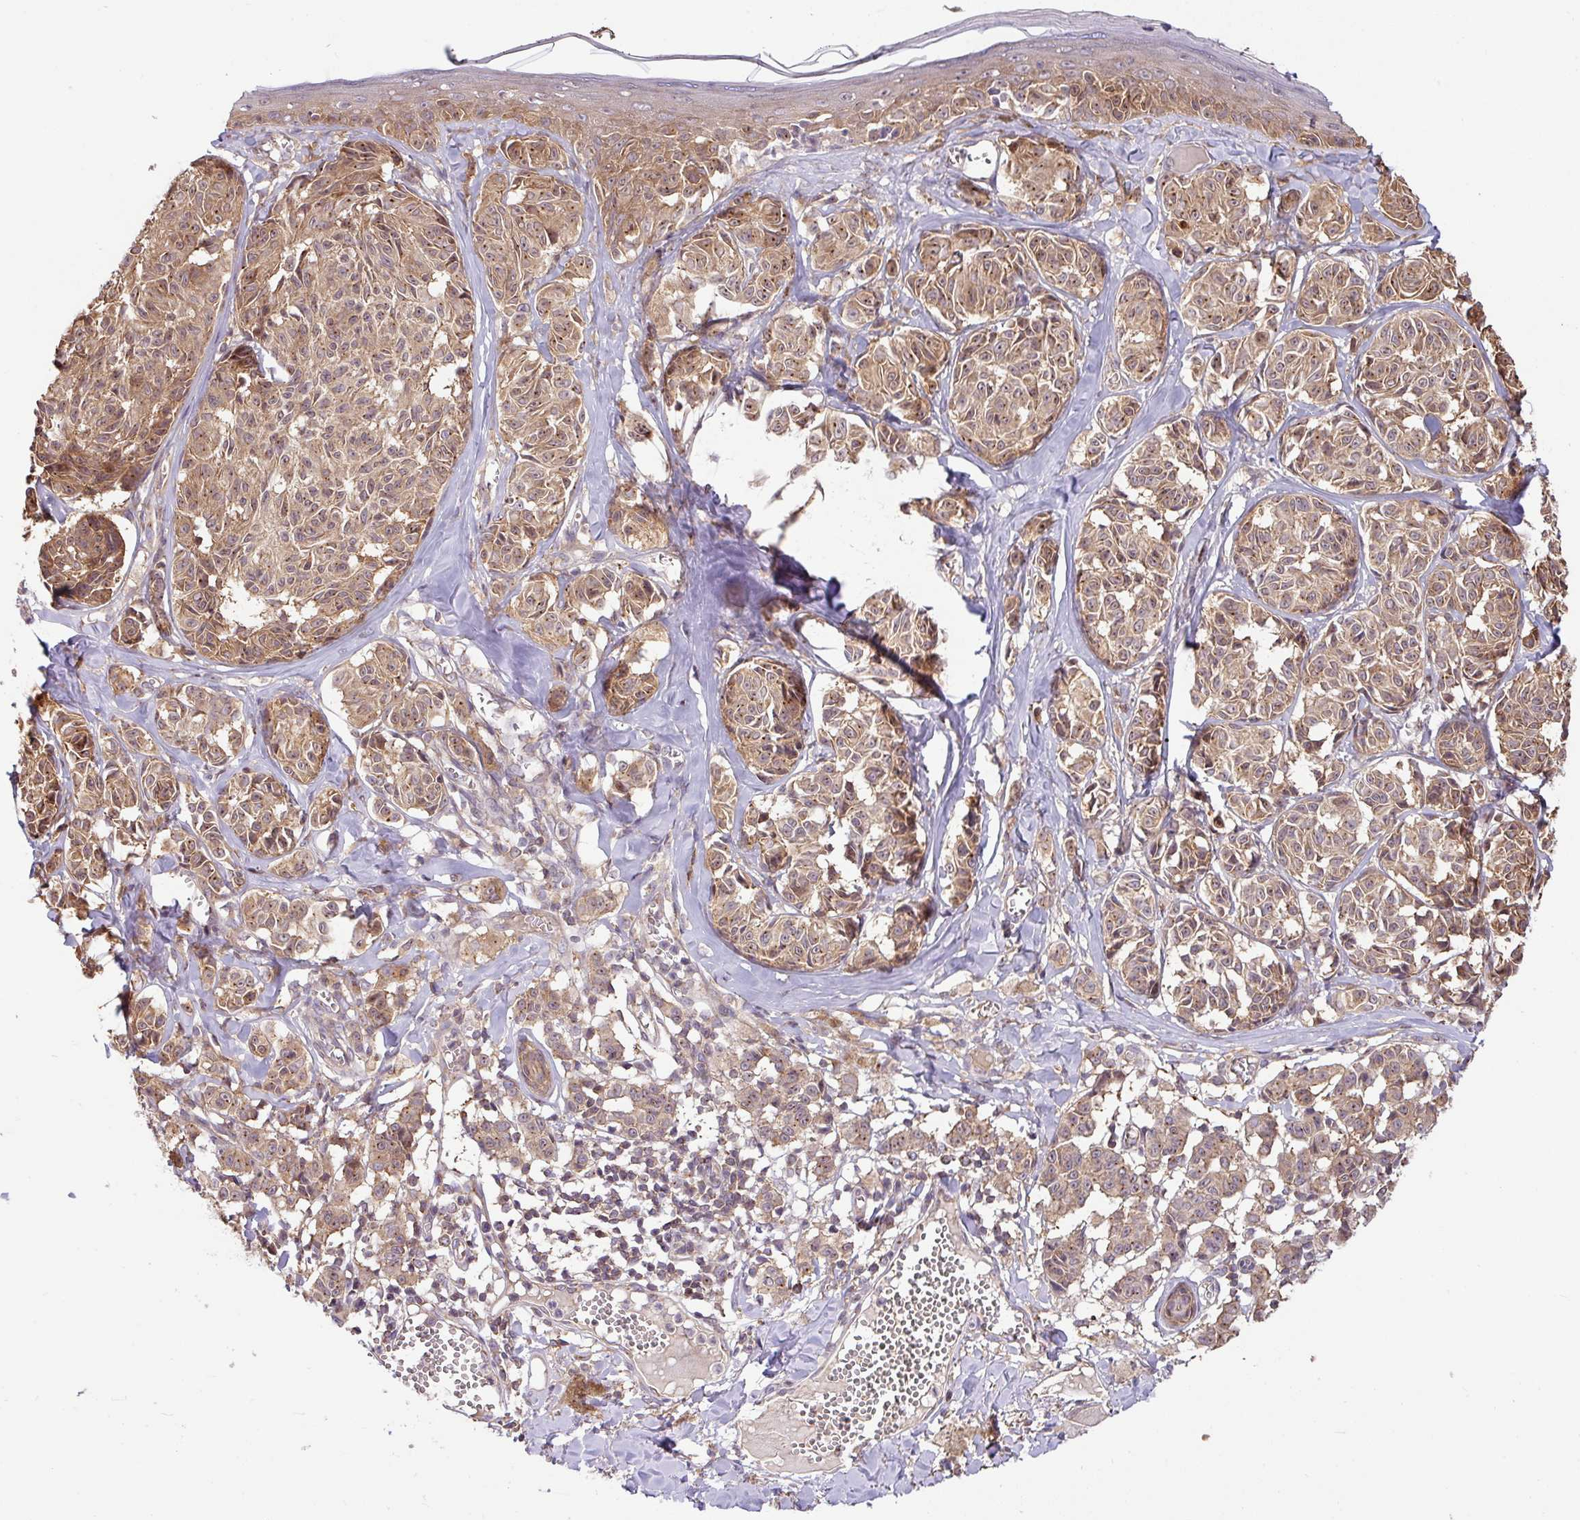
{"staining": {"intensity": "moderate", "quantity": ">75%", "location": "cytoplasmic/membranous"}, "tissue": "melanoma", "cell_type": "Tumor cells", "image_type": "cancer", "snomed": [{"axis": "morphology", "description": "Malignant melanoma, NOS"}, {"axis": "topography", "description": "Skin"}], "caption": "Malignant melanoma stained with immunohistochemistry (IHC) exhibits moderate cytoplasmic/membranous expression in about >75% of tumor cells.", "gene": "SHB", "patient": {"sex": "female", "age": 43}}